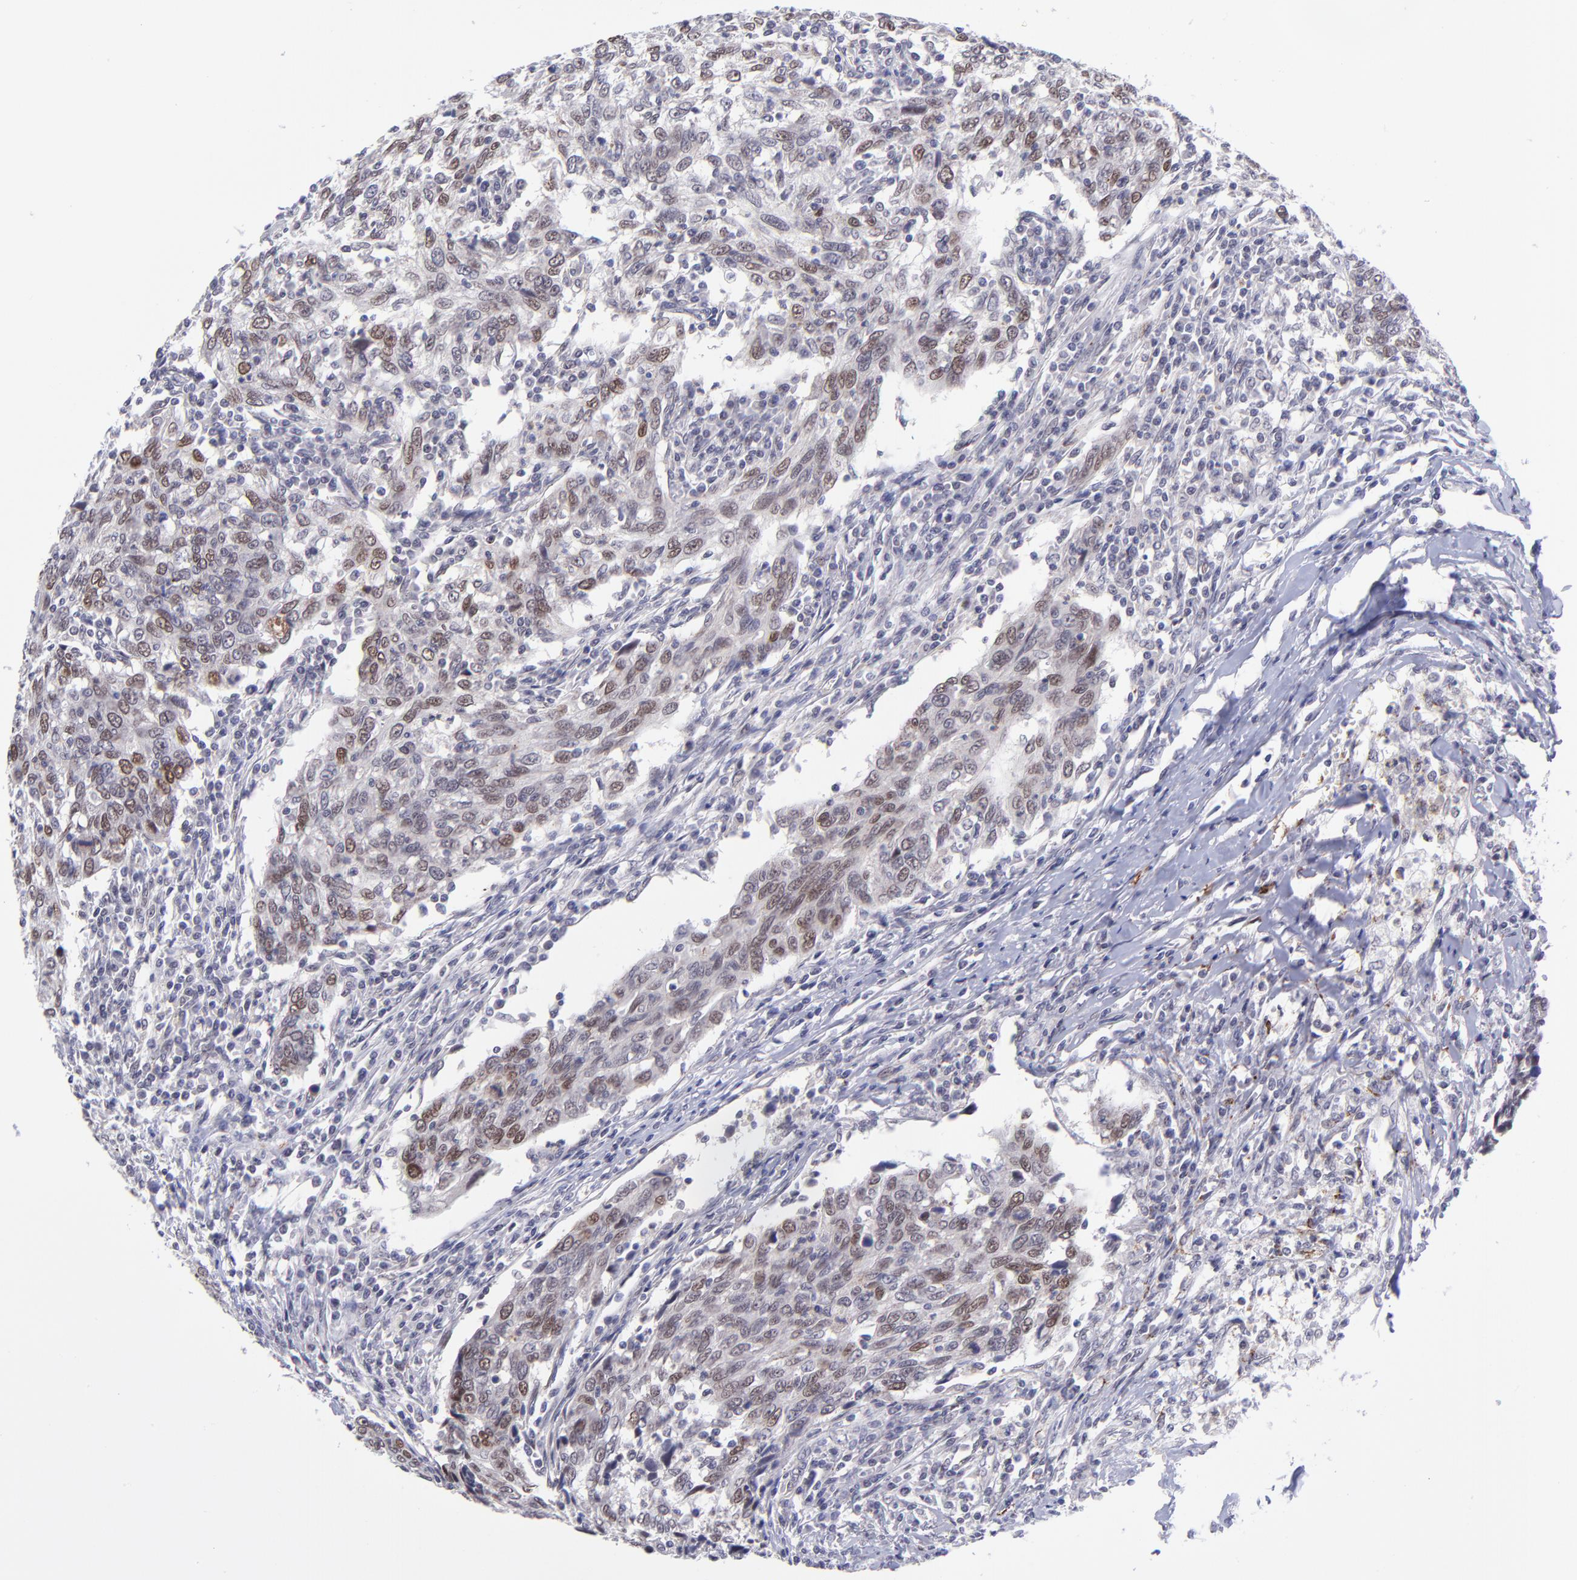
{"staining": {"intensity": "moderate", "quantity": "25%-75%", "location": "nuclear"}, "tissue": "breast cancer", "cell_type": "Tumor cells", "image_type": "cancer", "snomed": [{"axis": "morphology", "description": "Duct carcinoma"}, {"axis": "topography", "description": "Breast"}], "caption": "Breast cancer stained for a protein displays moderate nuclear positivity in tumor cells.", "gene": "SOX6", "patient": {"sex": "female", "age": 53}}